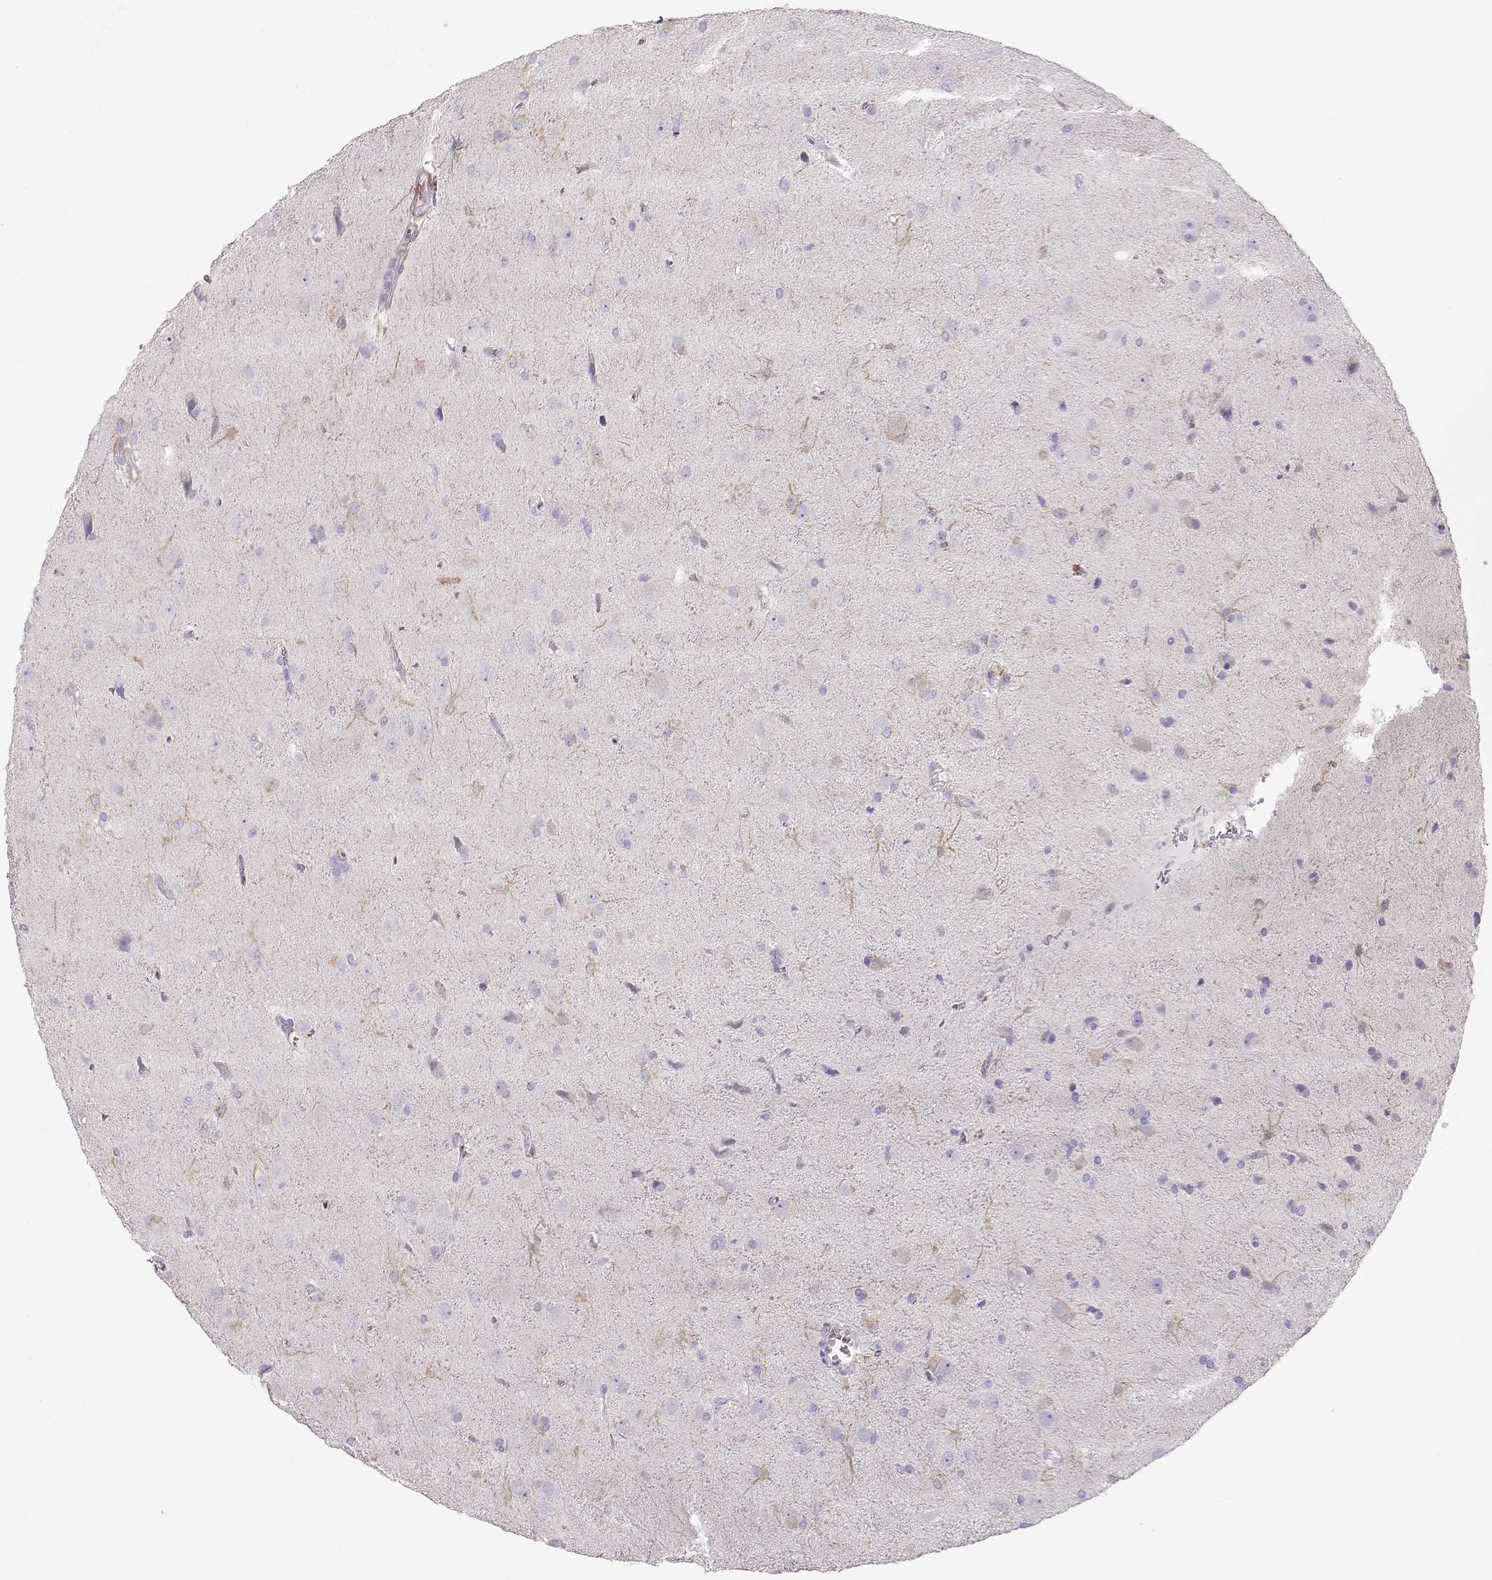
{"staining": {"intensity": "negative", "quantity": "none", "location": "none"}, "tissue": "glioma", "cell_type": "Tumor cells", "image_type": "cancer", "snomed": [{"axis": "morphology", "description": "Glioma, malignant, Low grade"}, {"axis": "topography", "description": "Brain"}], "caption": "Tumor cells are negative for protein expression in human glioma.", "gene": "SLITRK3", "patient": {"sex": "male", "age": 58}}